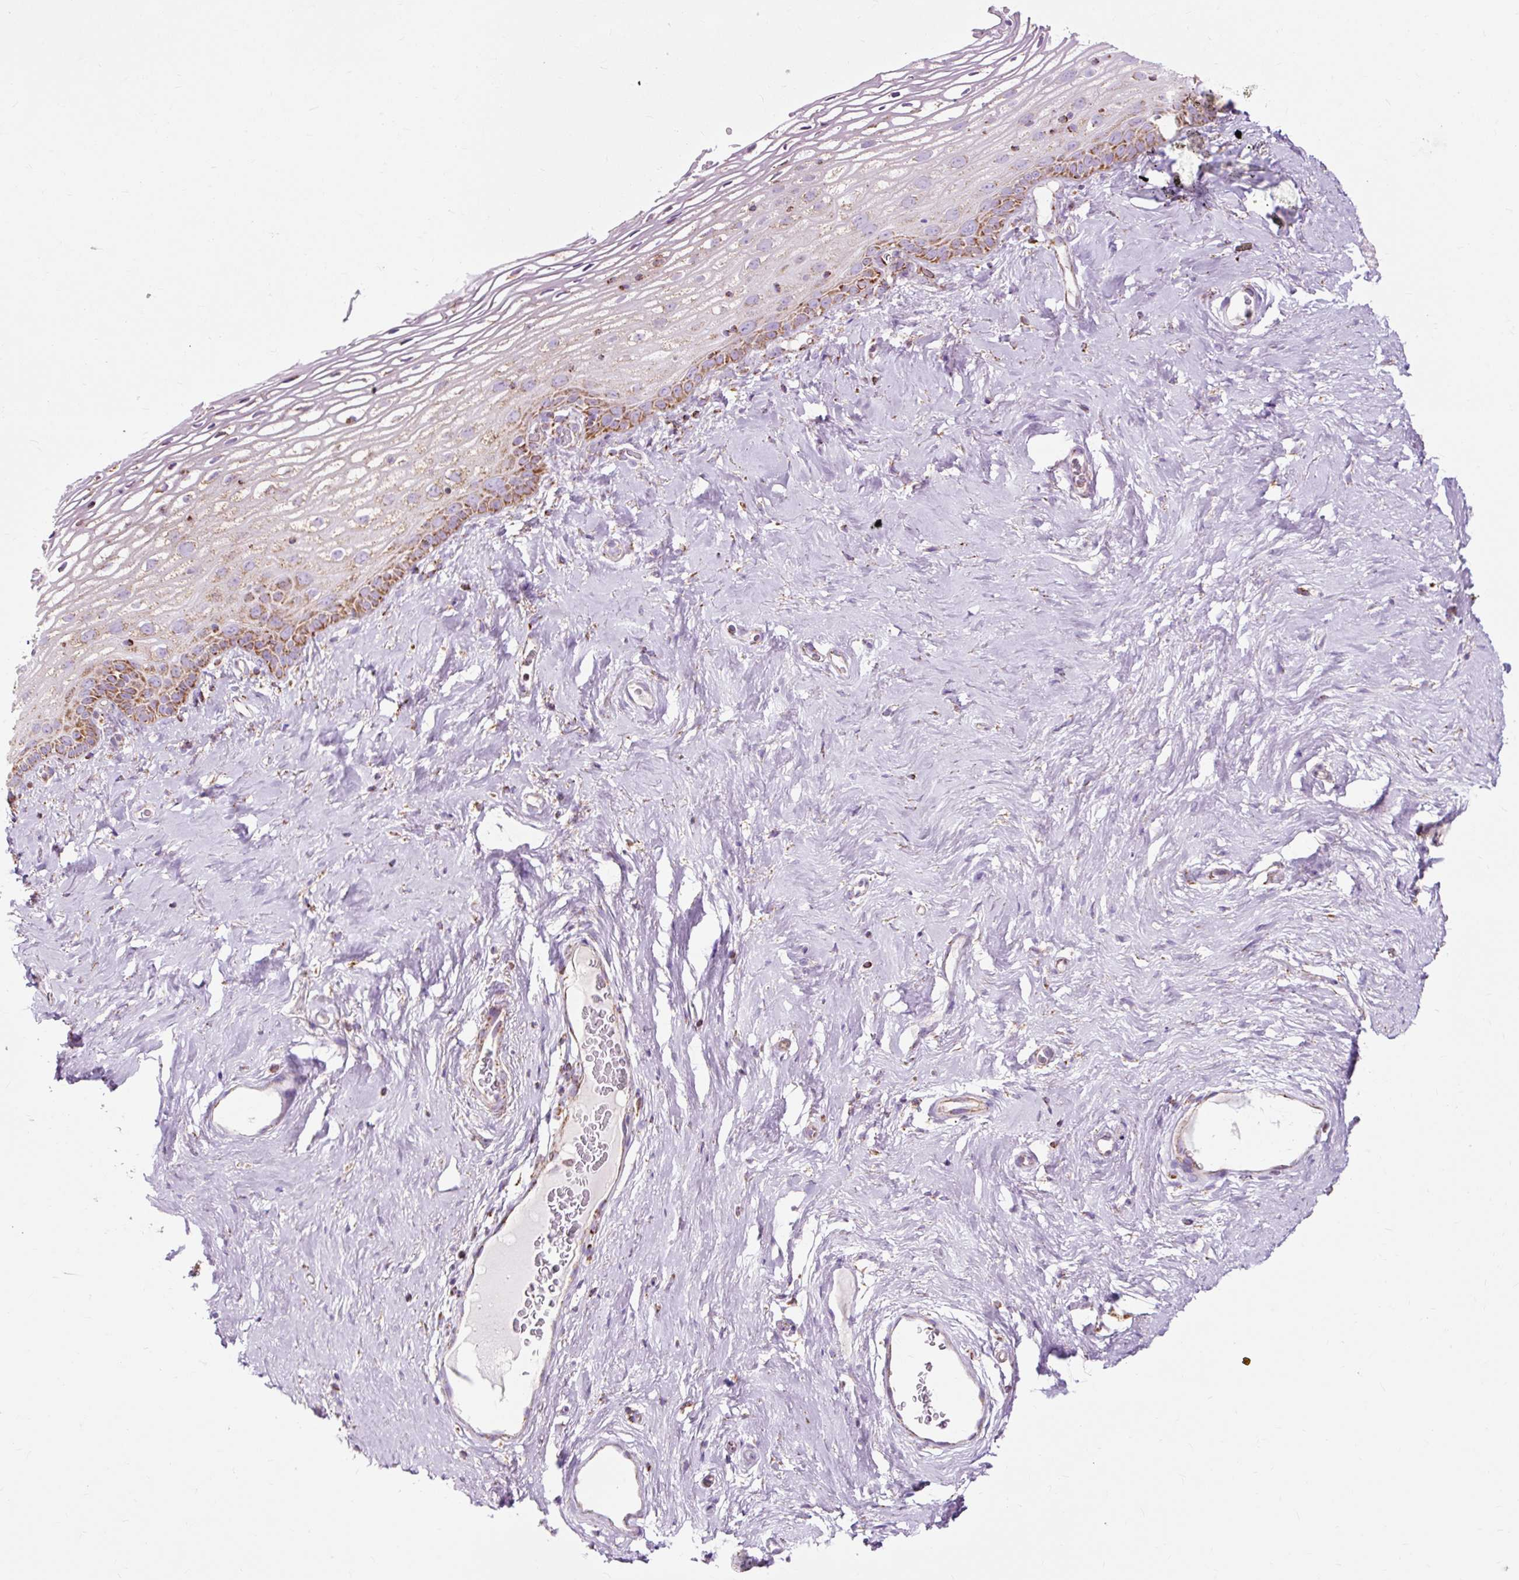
{"staining": {"intensity": "strong", "quantity": "25%-75%", "location": "cytoplasmic/membranous"}, "tissue": "vagina", "cell_type": "Squamous epithelial cells", "image_type": "normal", "snomed": [{"axis": "morphology", "description": "Normal tissue, NOS"}, {"axis": "morphology", "description": "Adenocarcinoma, NOS"}, {"axis": "topography", "description": "Rectum"}, {"axis": "topography", "description": "Vagina"}, {"axis": "topography", "description": "Peripheral nerve tissue"}], "caption": "Benign vagina displays strong cytoplasmic/membranous expression in about 25%-75% of squamous epithelial cells.", "gene": "DLAT", "patient": {"sex": "female", "age": 71}}